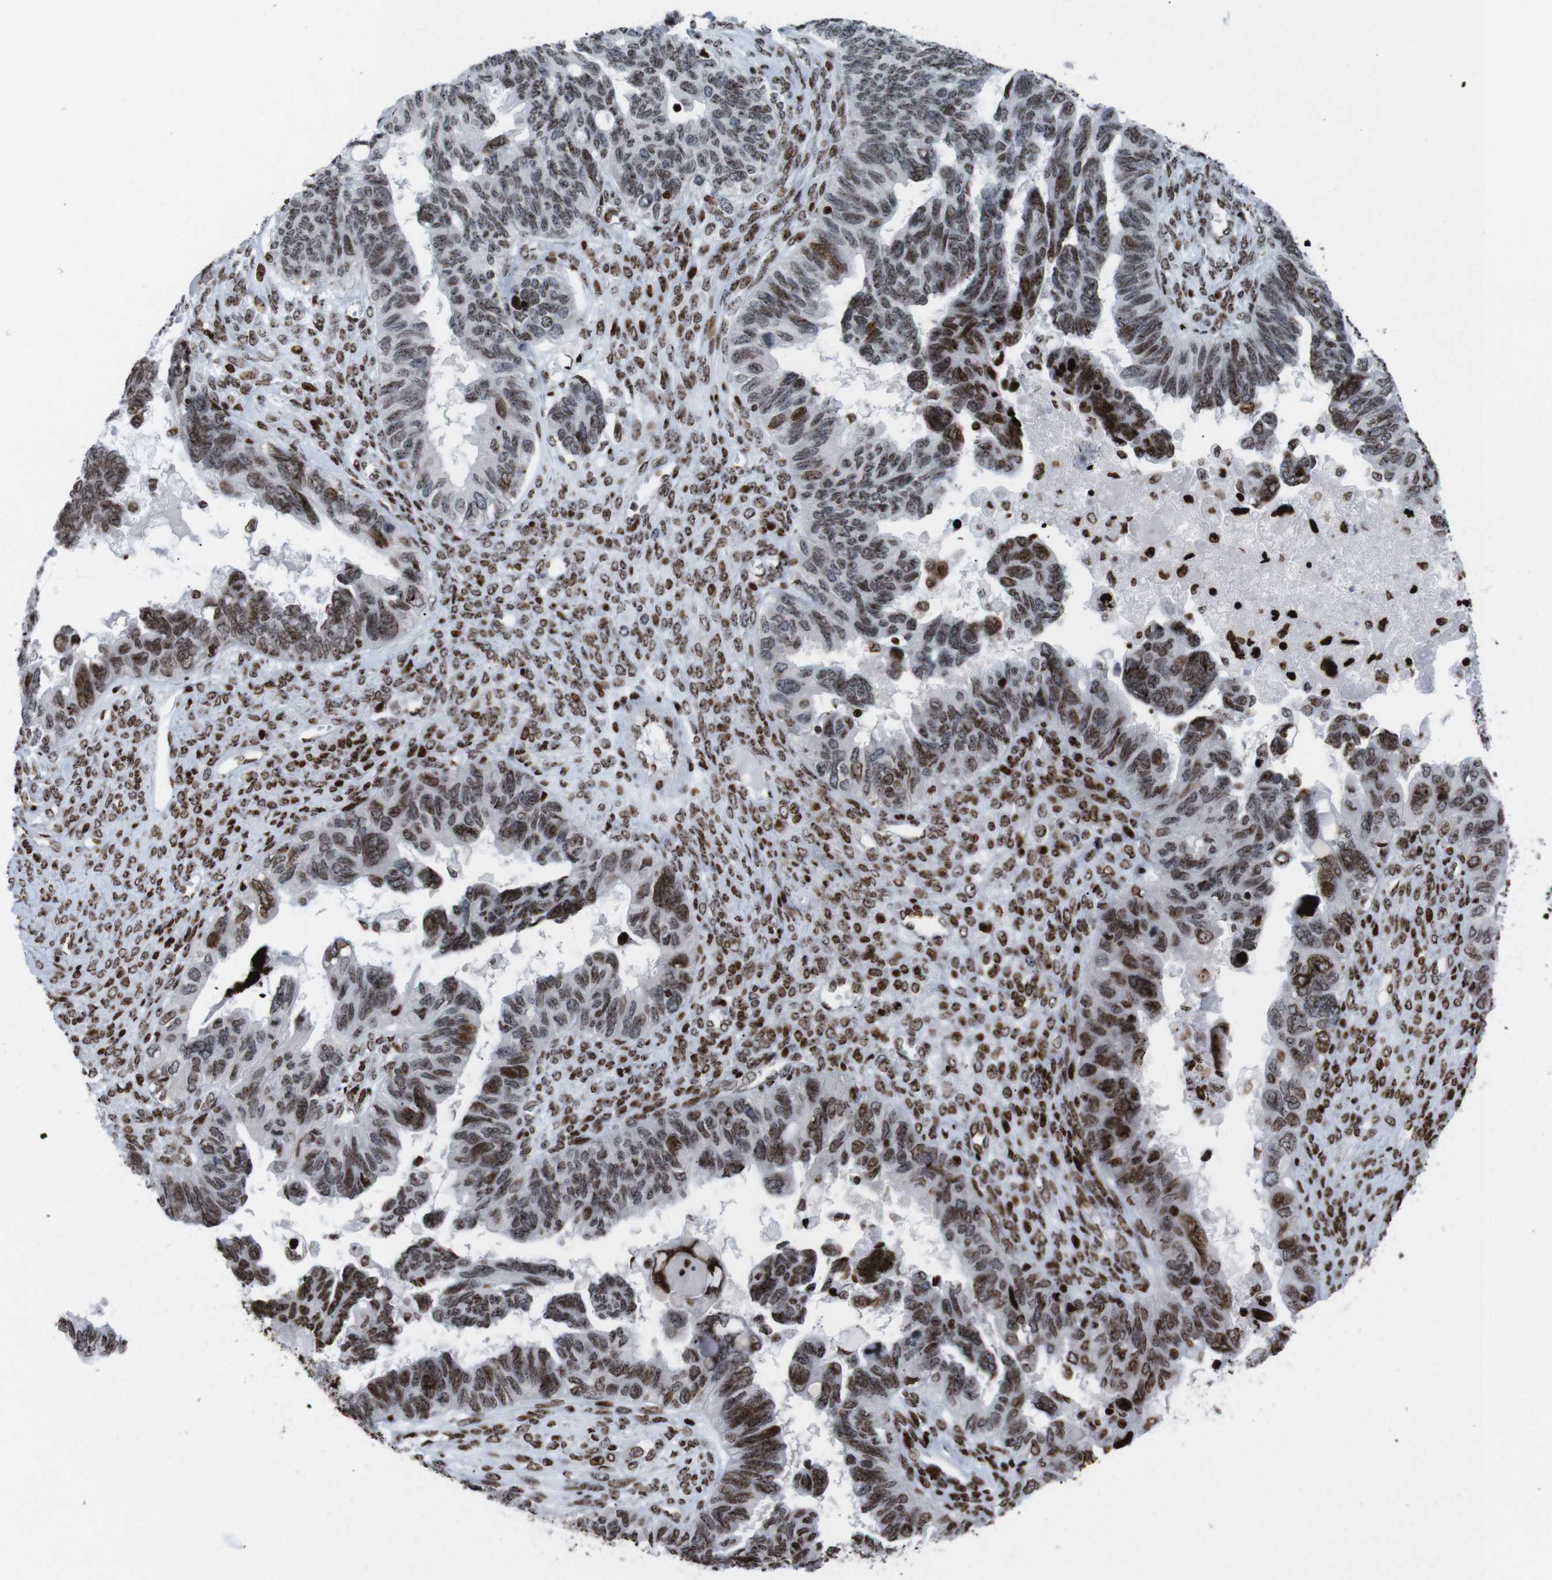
{"staining": {"intensity": "moderate", "quantity": ">75%", "location": "nuclear"}, "tissue": "ovarian cancer", "cell_type": "Tumor cells", "image_type": "cancer", "snomed": [{"axis": "morphology", "description": "Cystadenocarcinoma, serous, NOS"}, {"axis": "topography", "description": "Ovary"}], "caption": "Ovarian serous cystadenocarcinoma was stained to show a protein in brown. There is medium levels of moderate nuclear expression in about >75% of tumor cells.", "gene": "H1-4", "patient": {"sex": "female", "age": 79}}